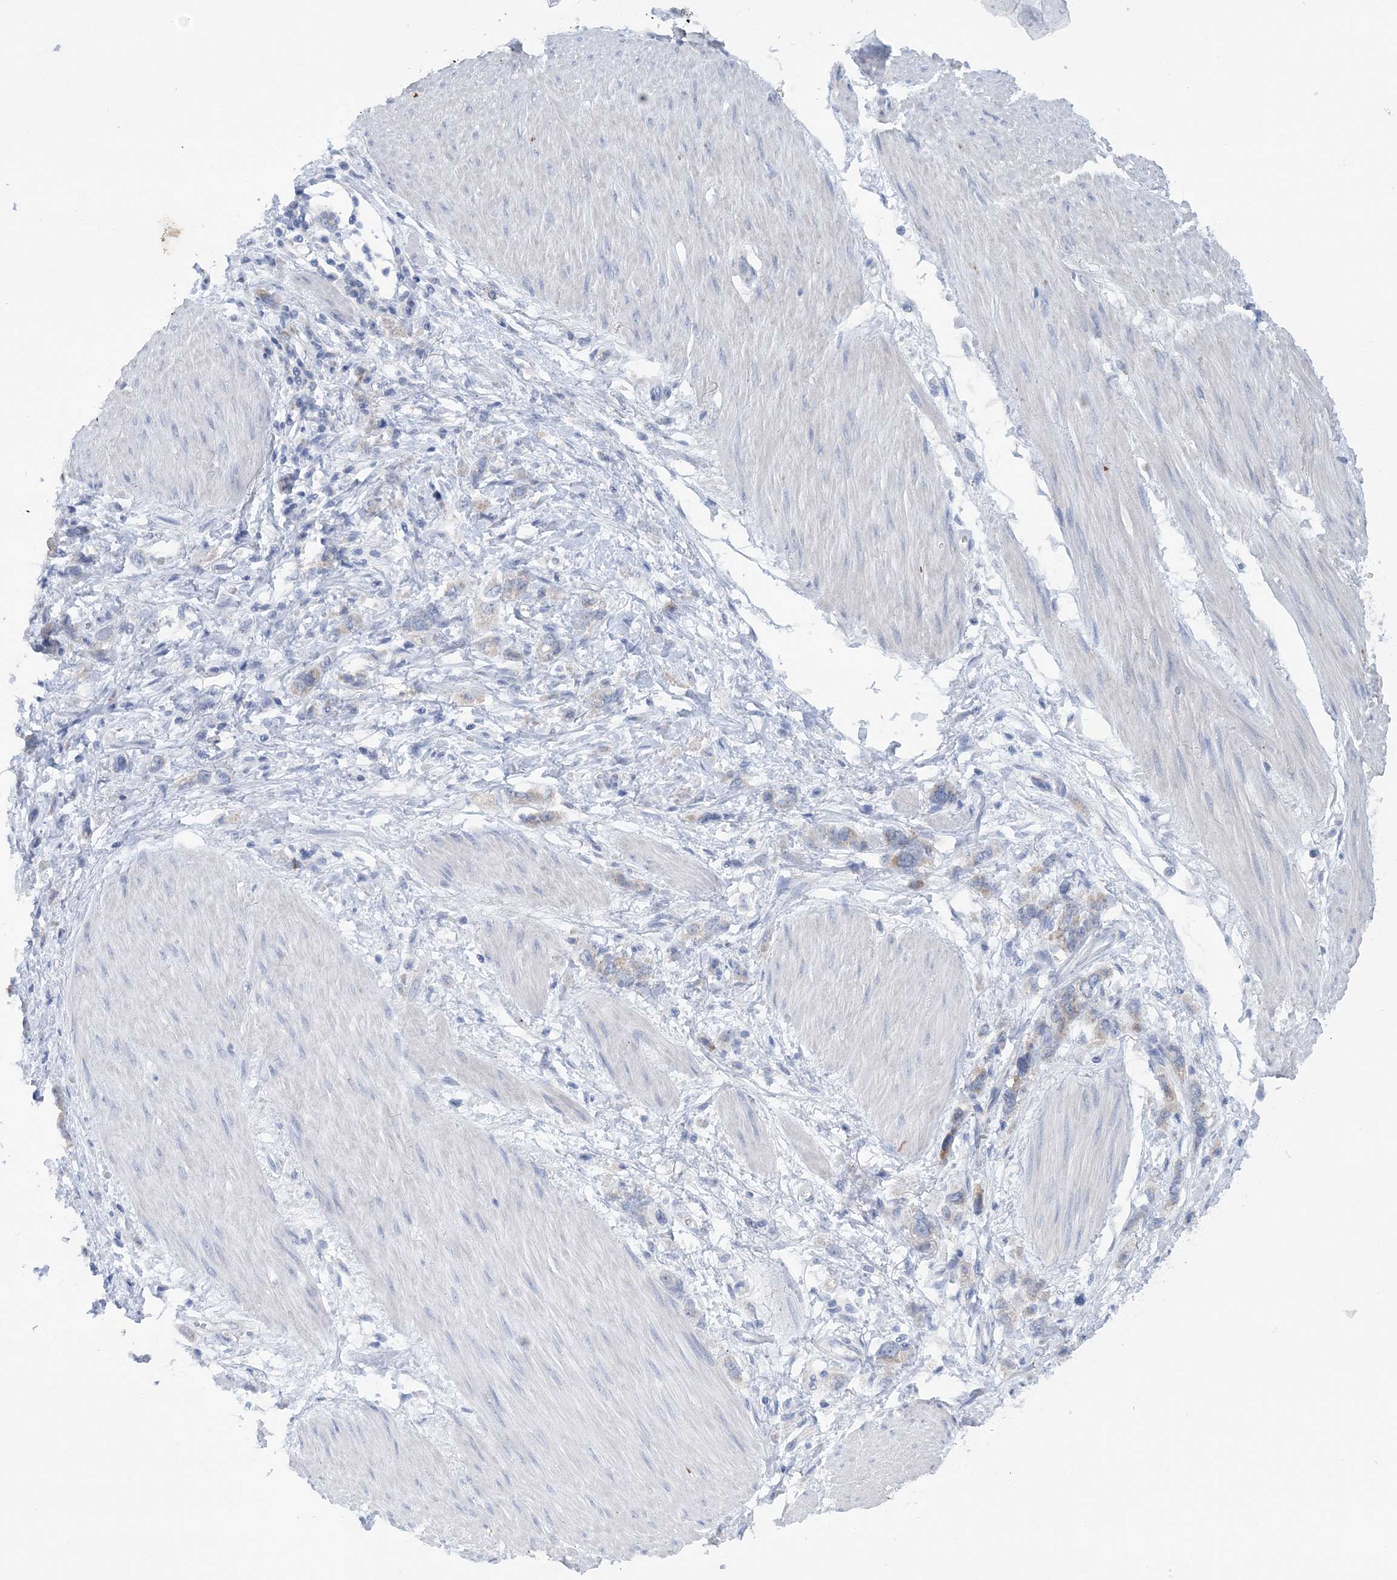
{"staining": {"intensity": "negative", "quantity": "none", "location": "none"}, "tissue": "stomach cancer", "cell_type": "Tumor cells", "image_type": "cancer", "snomed": [{"axis": "morphology", "description": "Adenocarcinoma, NOS"}, {"axis": "topography", "description": "Stomach"}], "caption": "Tumor cells are negative for protein expression in human adenocarcinoma (stomach). (Stains: DAB (3,3'-diaminobenzidine) immunohistochemistry (IHC) with hematoxylin counter stain, Microscopy: brightfield microscopy at high magnification).", "gene": "COPE", "patient": {"sex": "female", "age": 76}}